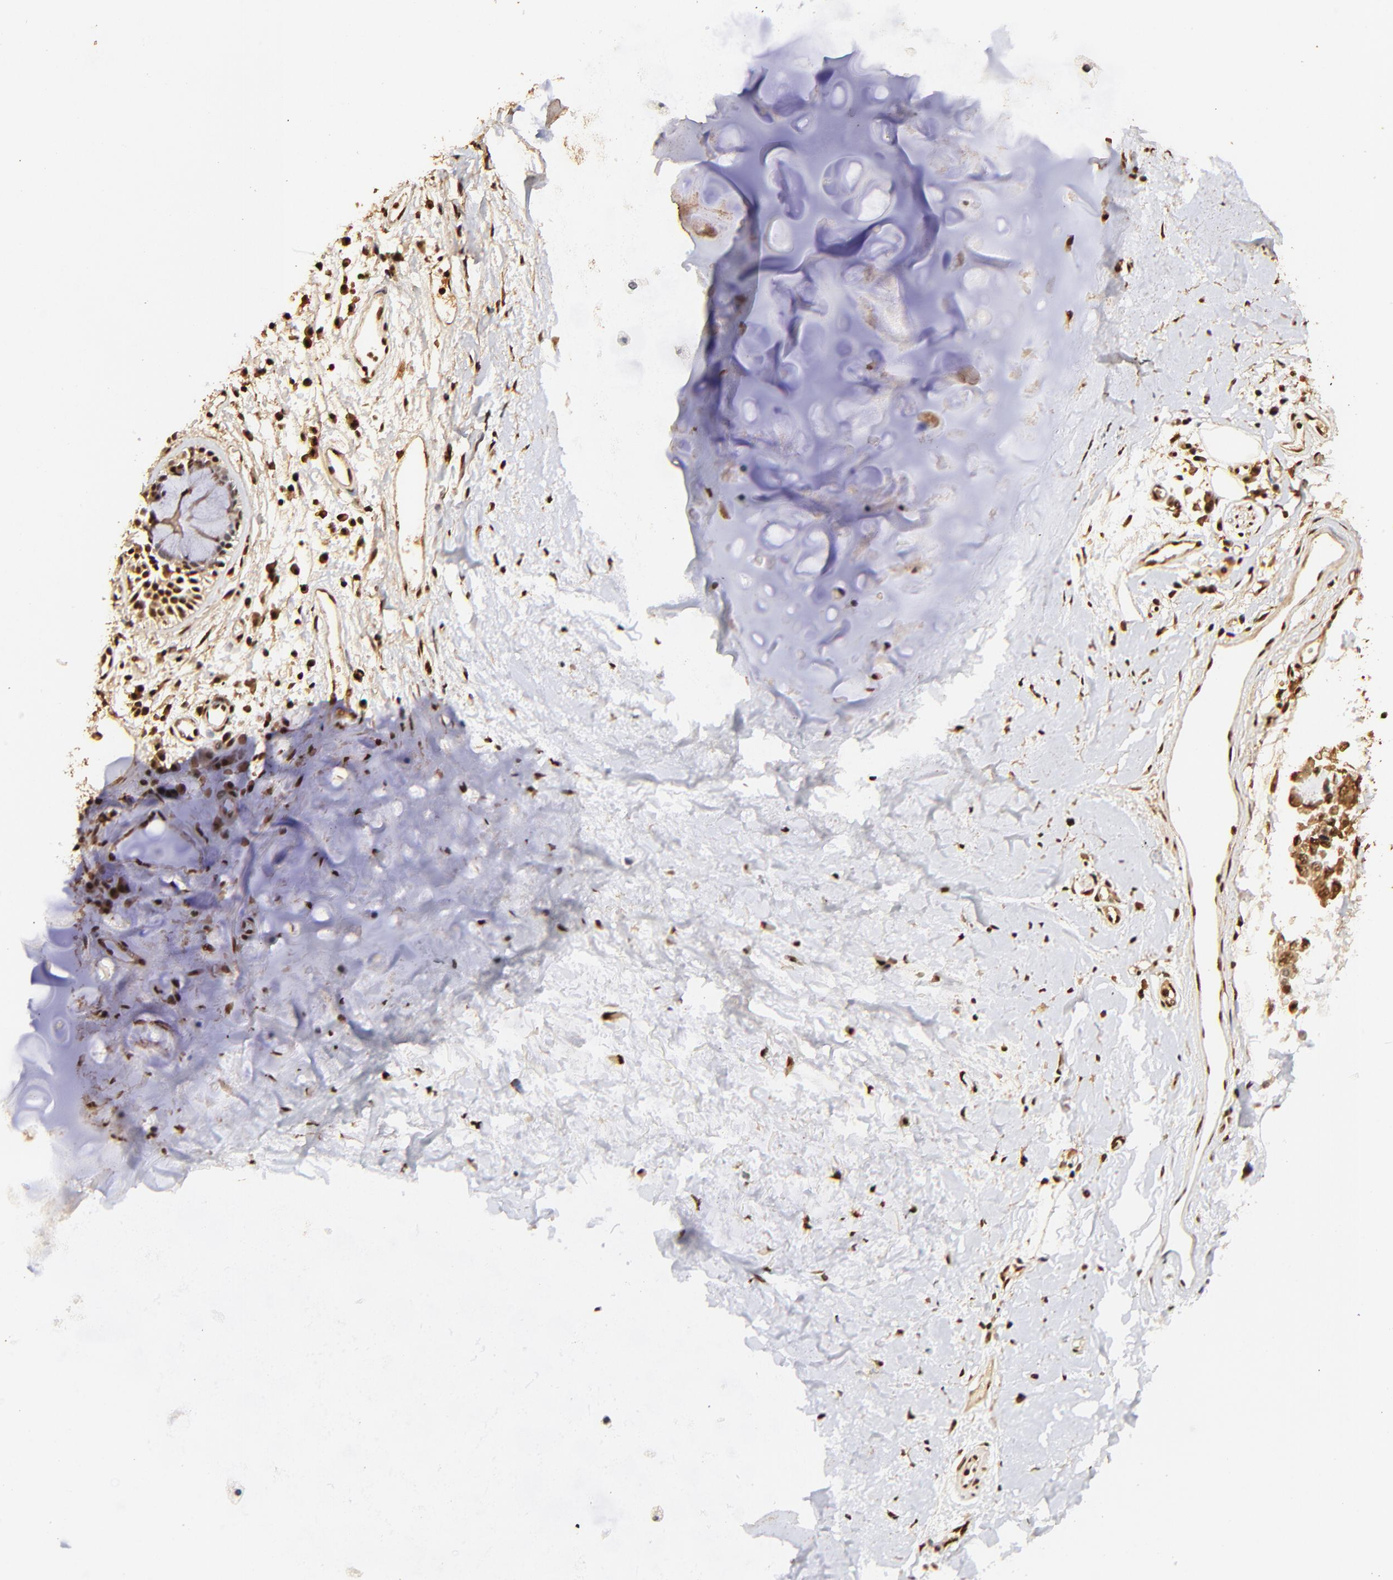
{"staining": {"intensity": "strong", "quantity": ">75%", "location": "cytoplasmic/membranous,nuclear"}, "tissue": "adipose tissue", "cell_type": "Adipocytes", "image_type": "normal", "snomed": [{"axis": "morphology", "description": "Normal tissue, NOS"}, {"axis": "morphology", "description": "Adenocarcinoma, NOS"}, {"axis": "topography", "description": "Cartilage tissue"}, {"axis": "topography", "description": "Bronchus"}, {"axis": "topography", "description": "Lung"}], "caption": "Immunohistochemical staining of benign adipose tissue demonstrates high levels of strong cytoplasmic/membranous,nuclear expression in approximately >75% of adipocytes. (DAB IHC with brightfield microscopy, high magnification).", "gene": "MED12", "patient": {"sex": "female", "age": 67}}